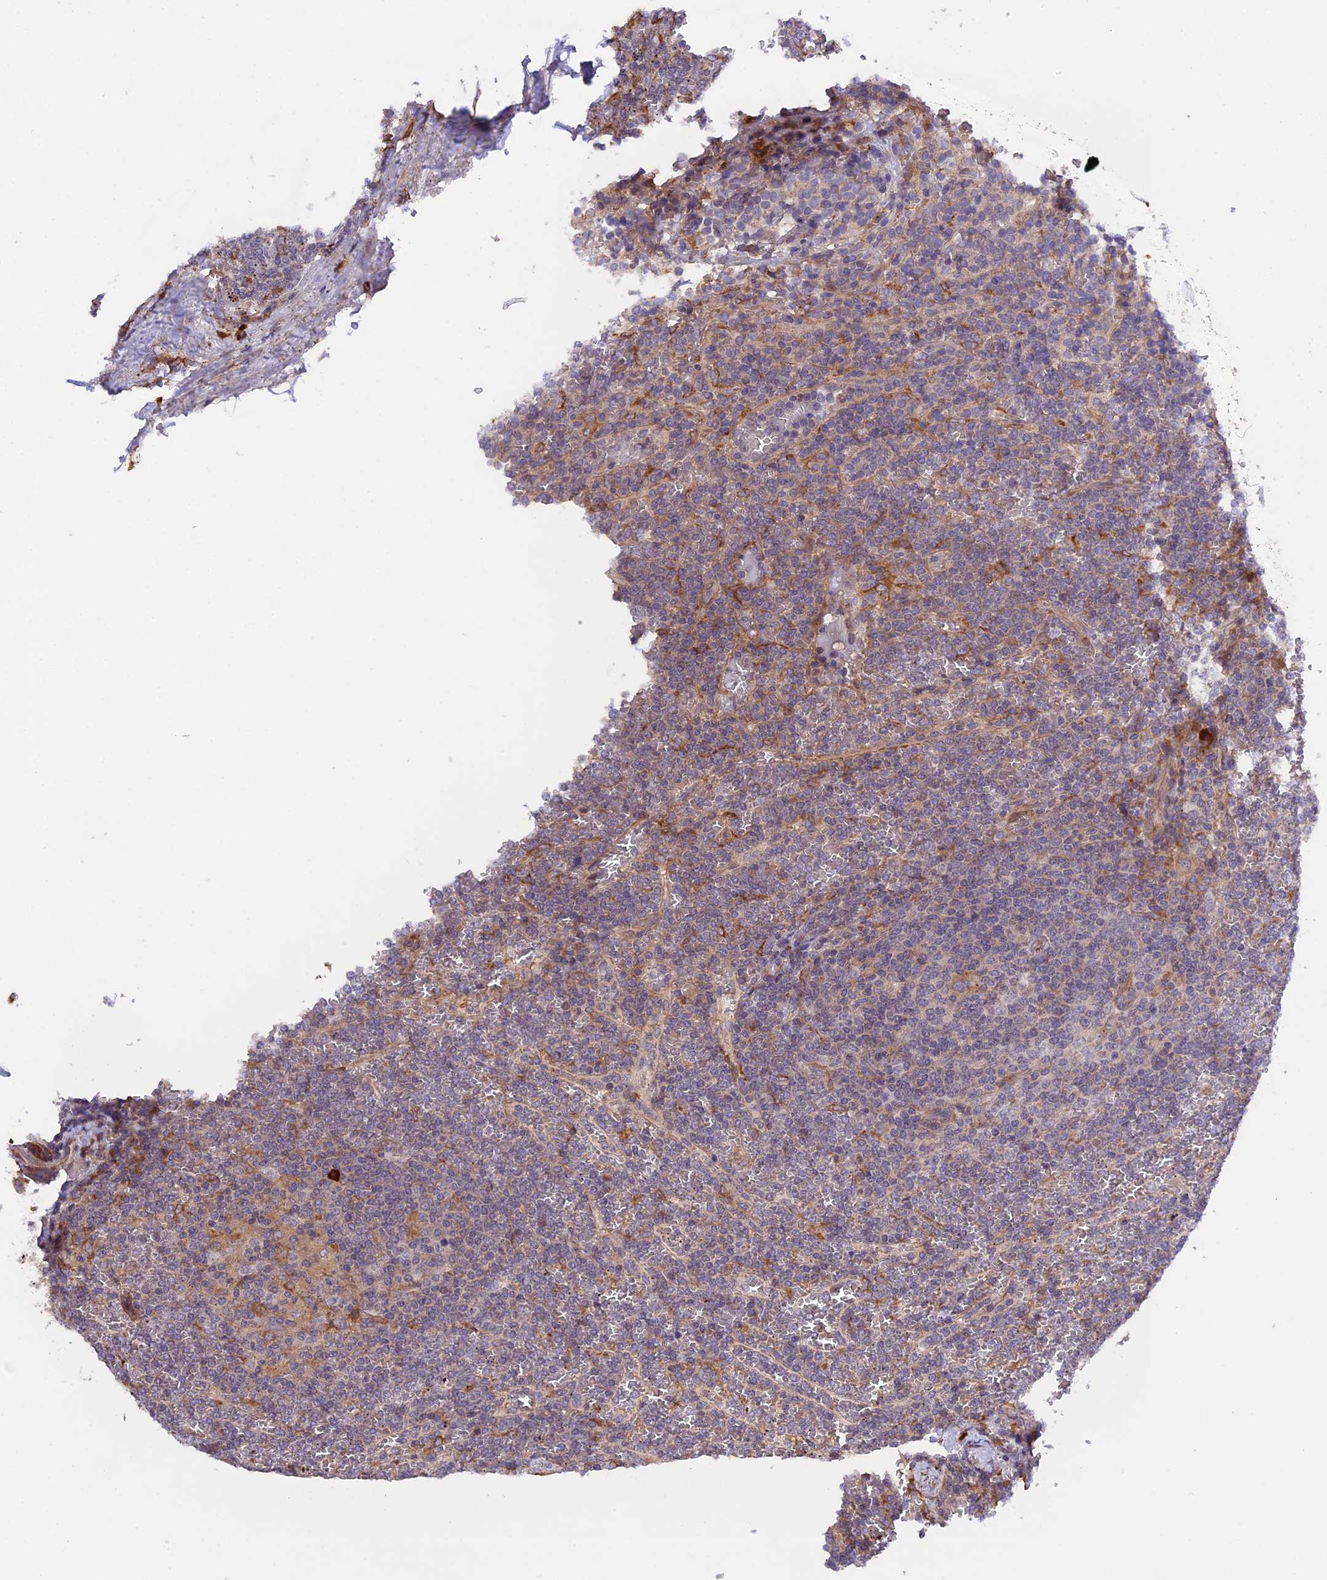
{"staining": {"intensity": "weak", "quantity": "<25%", "location": "cytoplasmic/membranous"}, "tissue": "lymphoma", "cell_type": "Tumor cells", "image_type": "cancer", "snomed": [{"axis": "morphology", "description": "Malignant lymphoma, non-Hodgkin's type, Low grade"}, {"axis": "topography", "description": "Spleen"}], "caption": "Immunohistochemical staining of low-grade malignant lymphoma, non-Hodgkin's type shows no significant staining in tumor cells.", "gene": "ABCC10", "patient": {"sex": "female", "age": 19}}